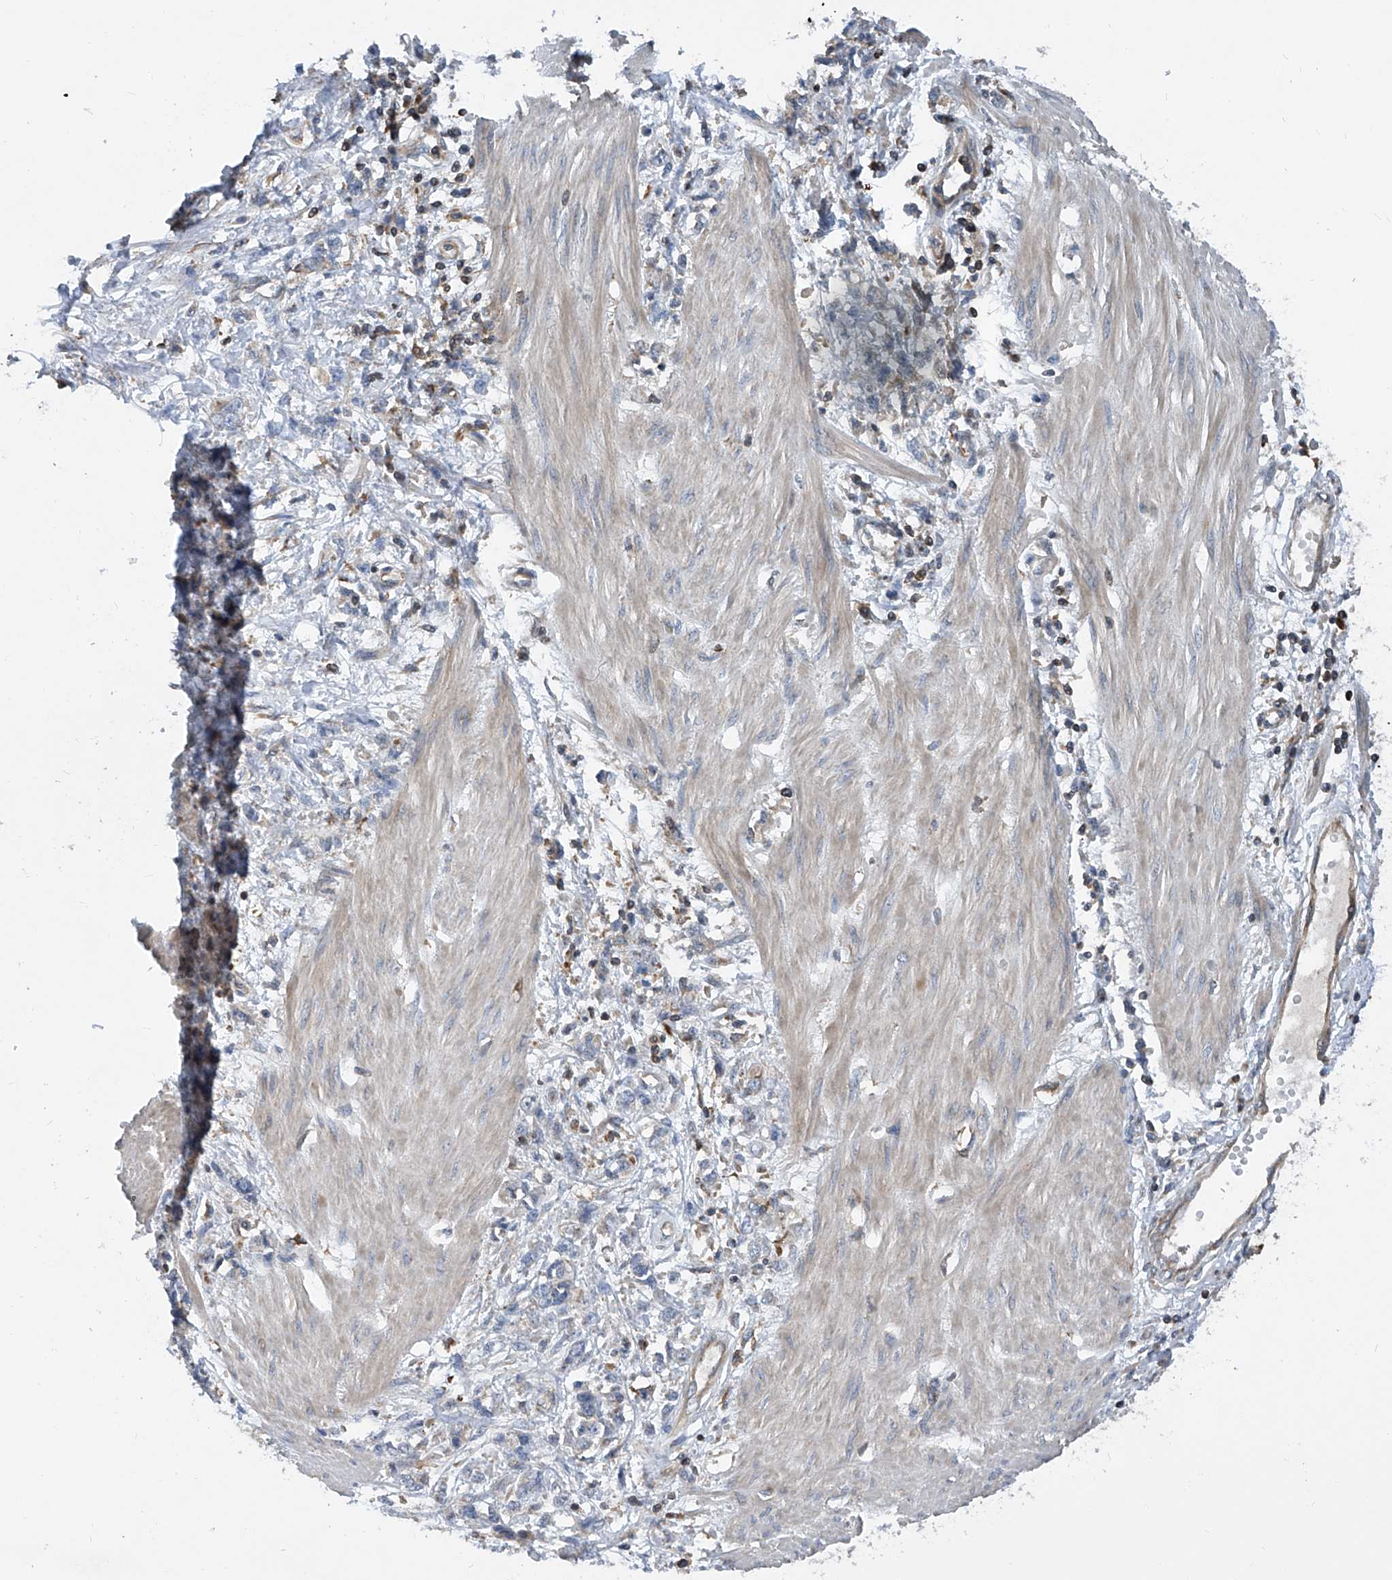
{"staining": {"intensity": "negative", "quantity": "none", "location": "none"}, "tissue": "stomach cancer", "cell_type": "Tumor cells", "image_type": "cancer", "snomed": [{"axis": "morphology", "description": "Adenocarcinoma, NOS"}, {"axis": "topography", "description": "Stomach"}], "caption": "This photomicrograph is of adenocarcinoma (stomach) stained with immunohistochemistry to label a protein in brown with the nuclei are counter-stained blue. There is no staining in tumor cells.", "gene": "TRIM38", "patient": {"sex": "female", "age": 76}}